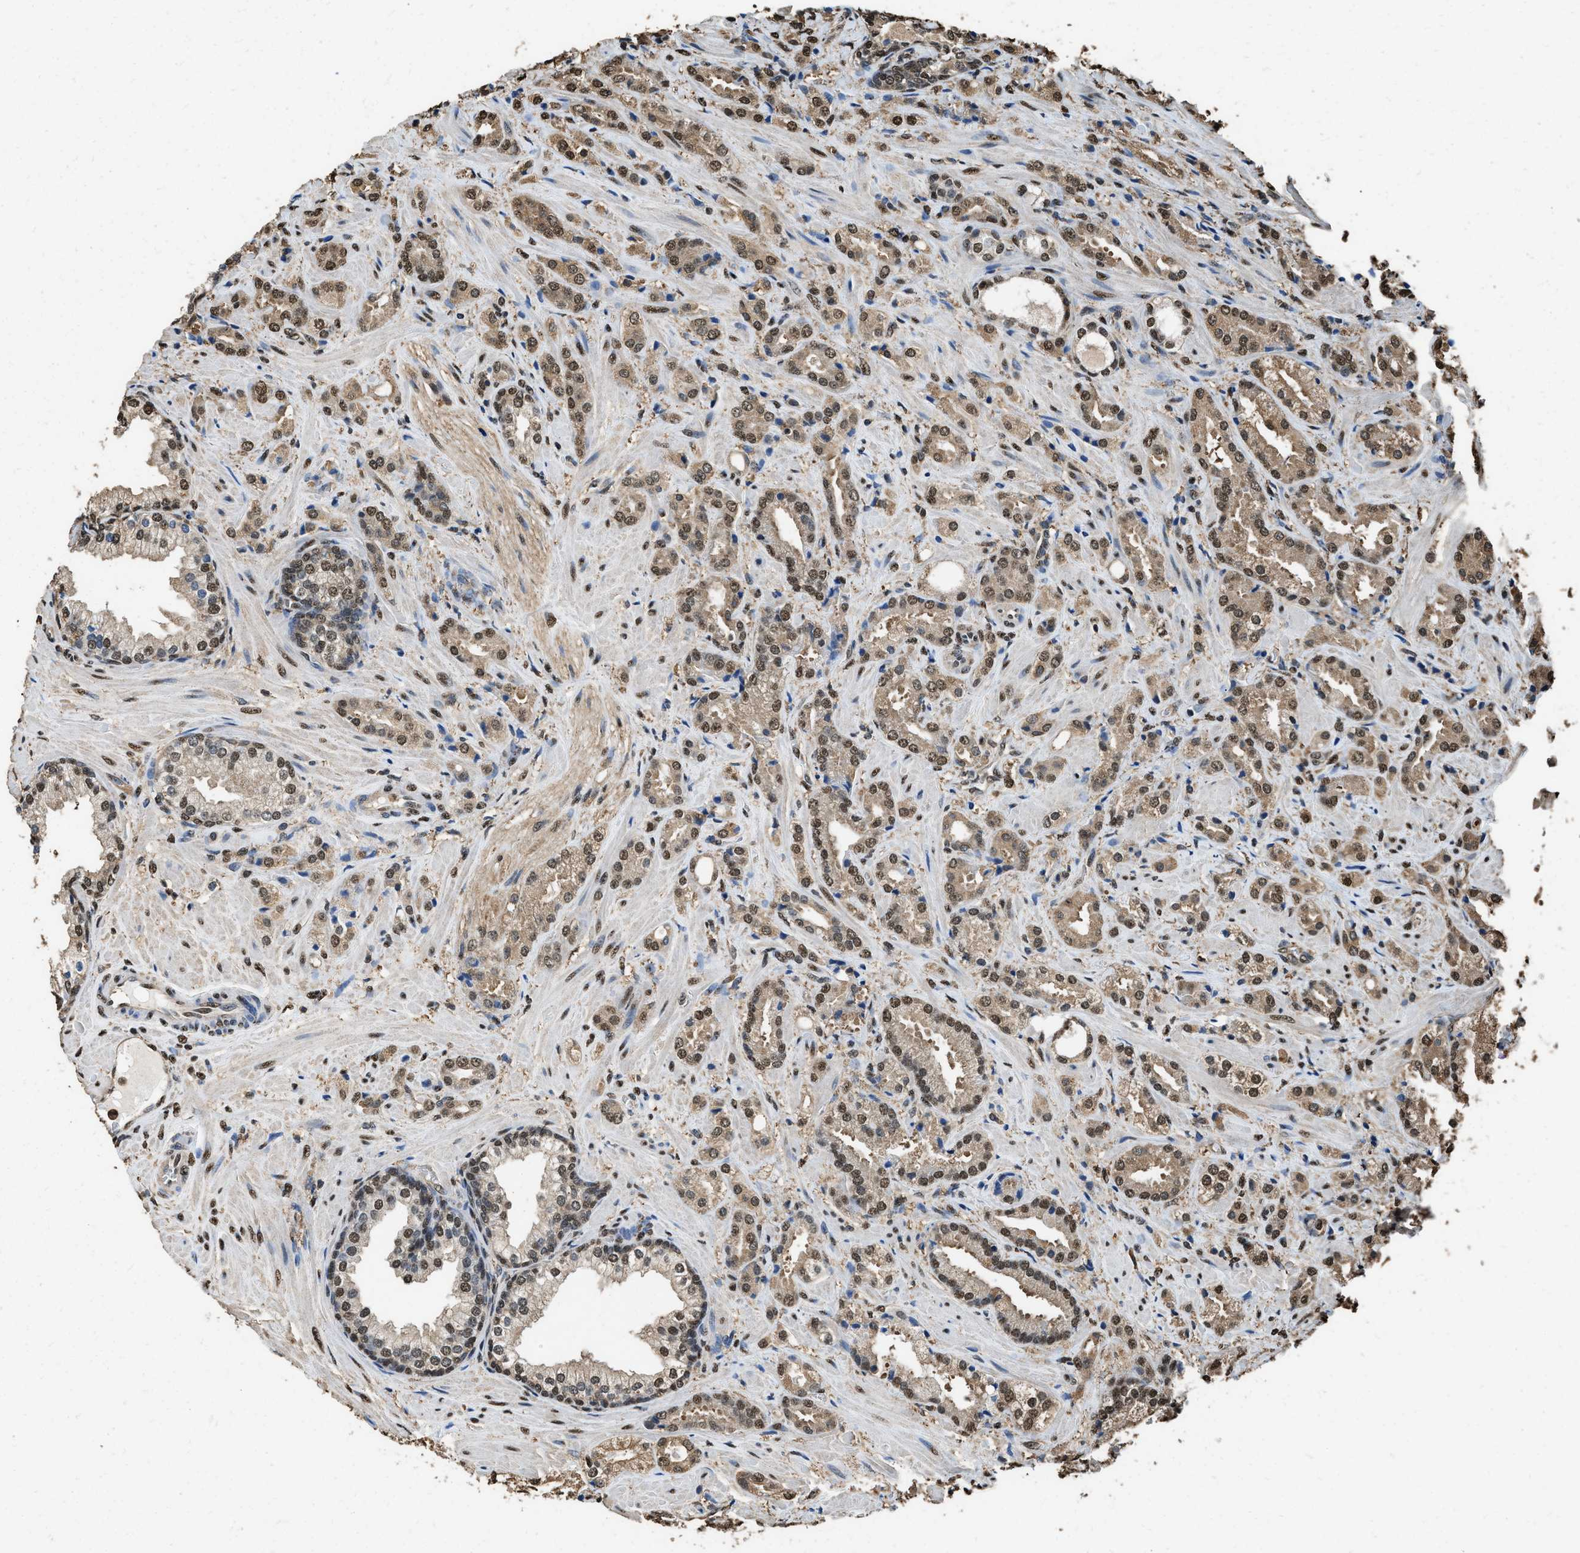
{"staining": {"intensity": "moderate", "quantity": ">75%", "location": "cytoplasmic/membranous,nuclear"}, "tissue": "prostate cancer", "cell_type": "Tumor cells", "image_type": "cancer", "snomed": [{"axis": "morphology", "description": "Adenocarcinoma, High grade"}, {"axis": "topography", "description": "Prostate"}], "caption": "A brown stain highlights moderate cytoplasmic/membranous and nuclear expression of a protein in human prostate cancer tumor cells.", "gene": "GAPDH", "patient": {"sex": "male", "age": 64}}